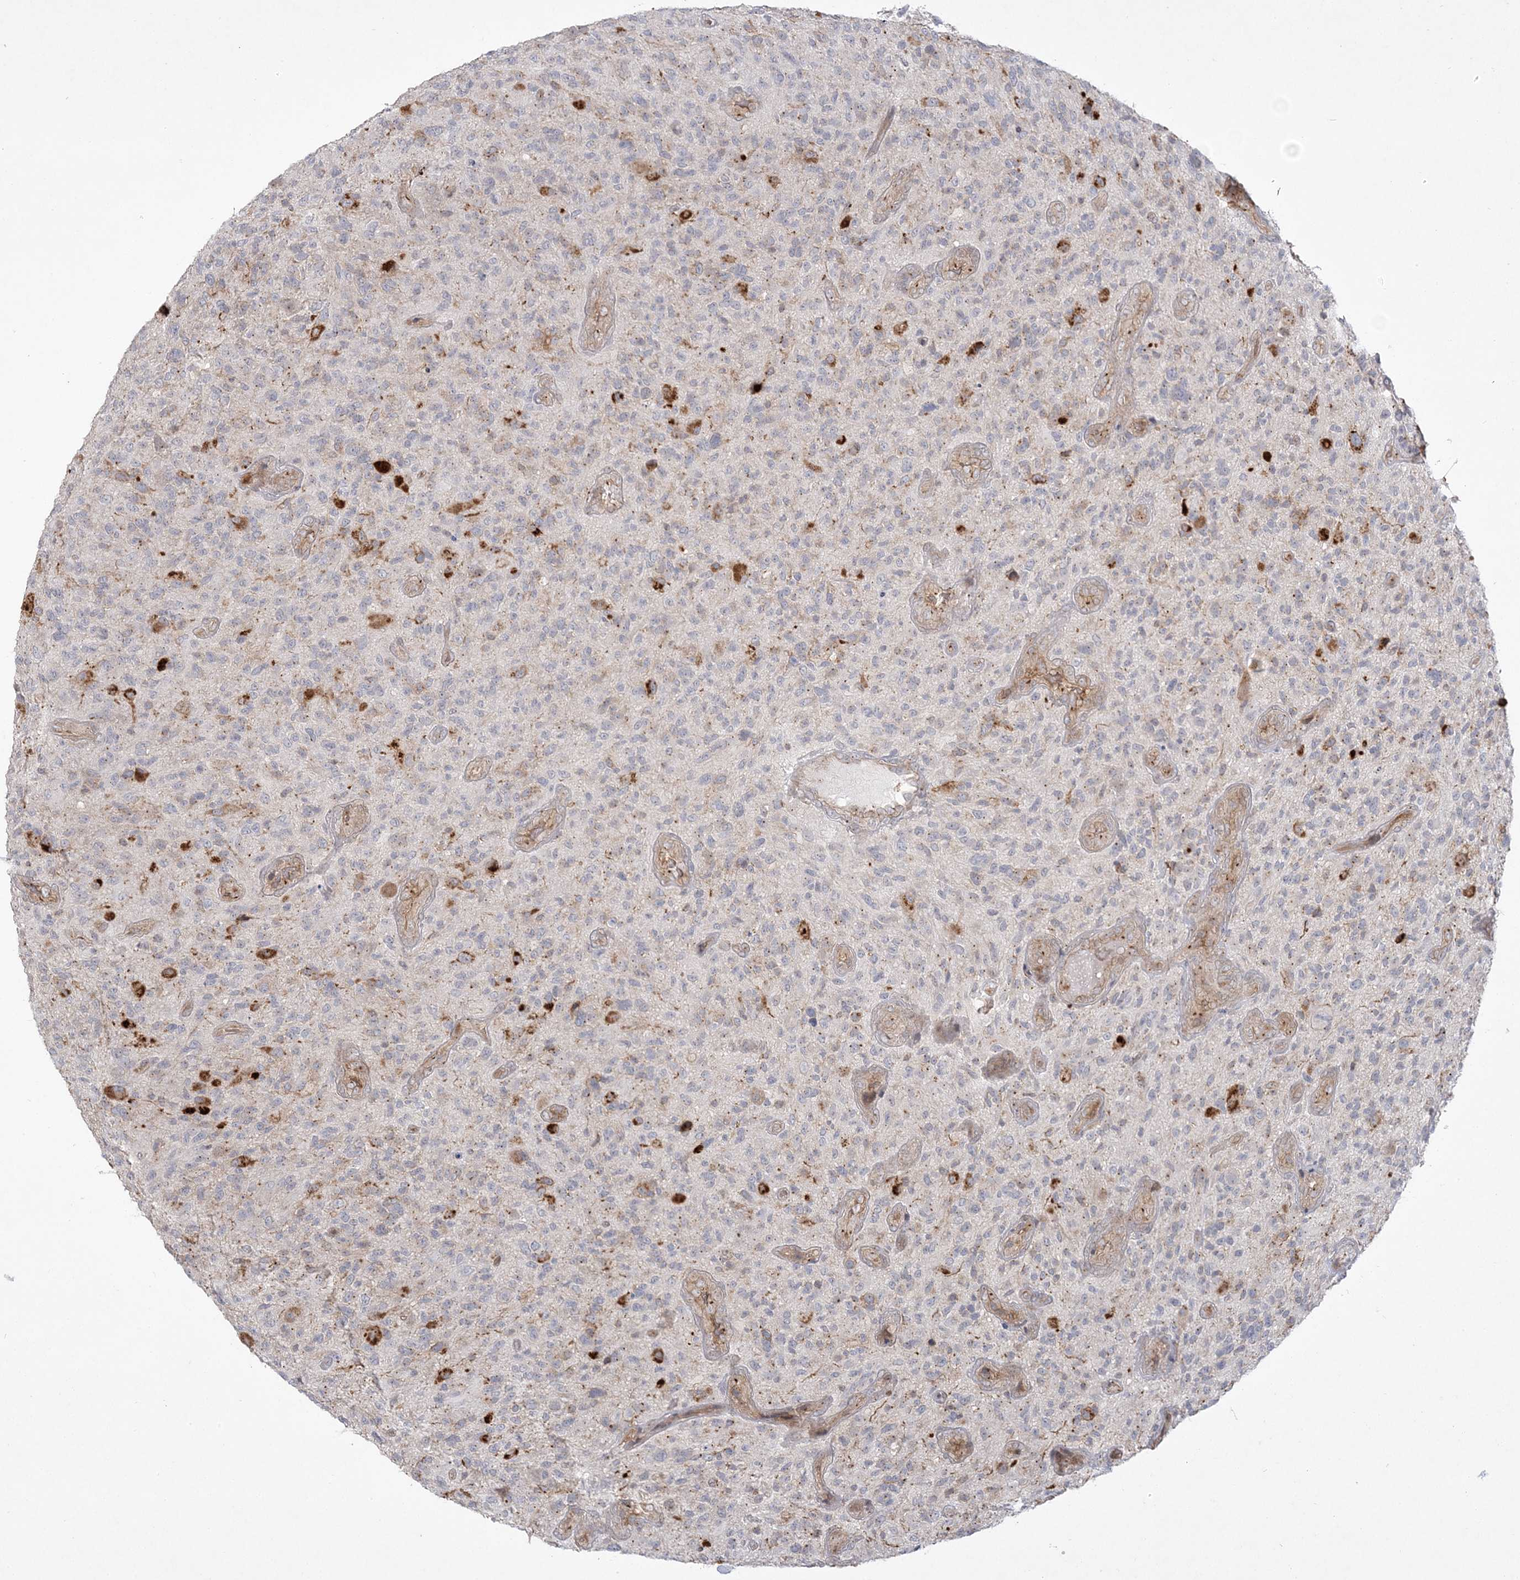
{"staining": {"intensity": "moderate", "quantity": "<25%", "location": "cytoplasmic/membranous"}, "tissue": "glioma", "cell_type": "Tumor cells", "image_type": "cancer", "snomed": [{"axis": "morphology", "description": "Glioma, malignant, High grade"}, {"axis": "topography", "description": "Brain"}], "caption": "DAB (3,3'-diaminobenzidine) immunohistochemical staining of high-grade glioma (malignant) demonstrates moderate cytoplasmic/membranous protein expression in about <25% of tumor cells.", "gene": "ADAMTS12", "patient": {"sex": "male", "age": 47}}